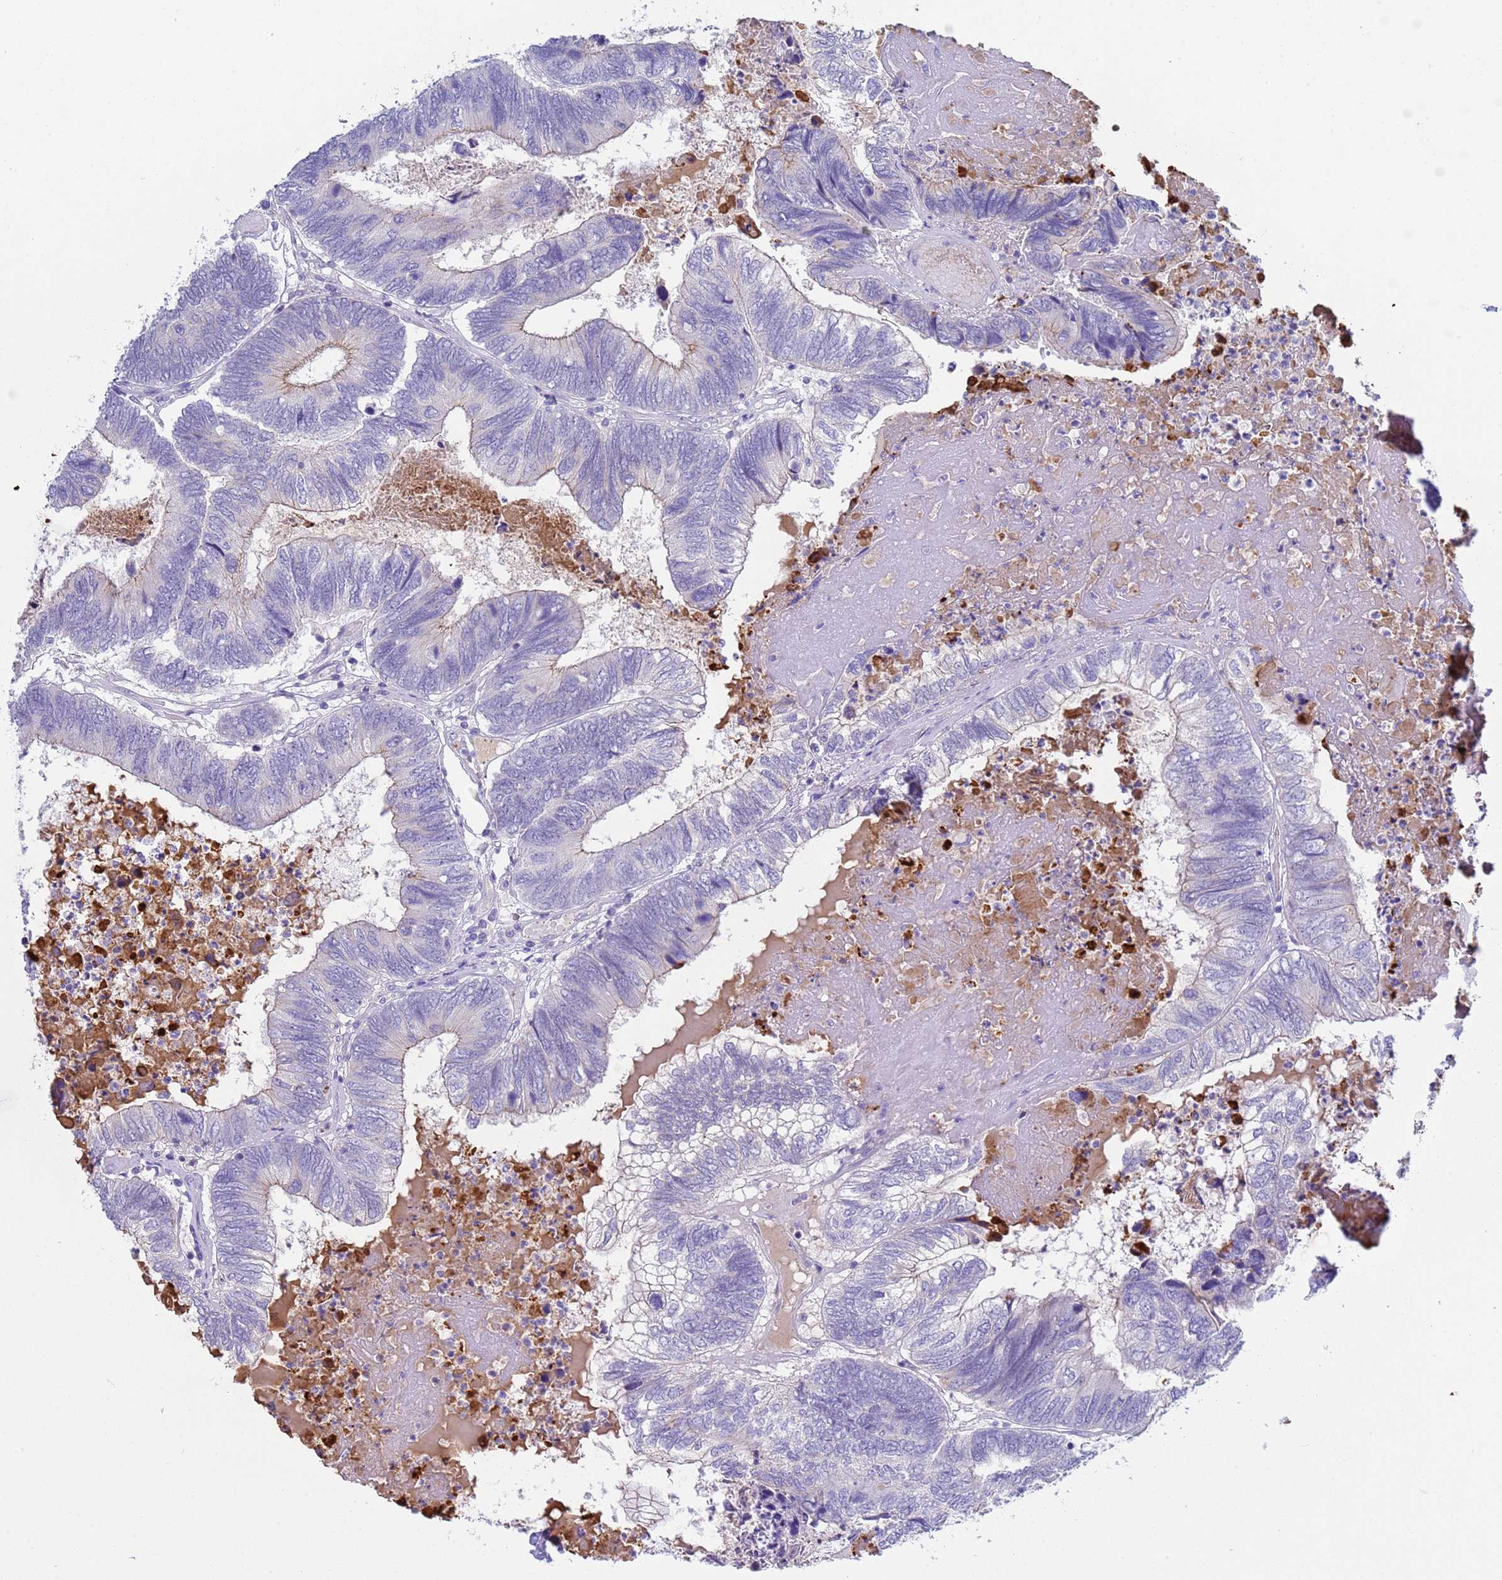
{"staining": {"intensity": "negative", "quantity": "none", "location": "none"}, "tissue": "colorectal cancer", "cell_type": "Tumor cells", "image_type": "cancer", "snomed": [{"axis": "morphology", "description": "Adenocarcinoma, NOS"}, {"axis": "topography", "description": "Colon"}], "caption": "This is an IHC micrograph of colorectal cancer. There is no positivity in tumor cells.", "gene": "C4orf46", "patient": {"sex": "female", "age": 67}}